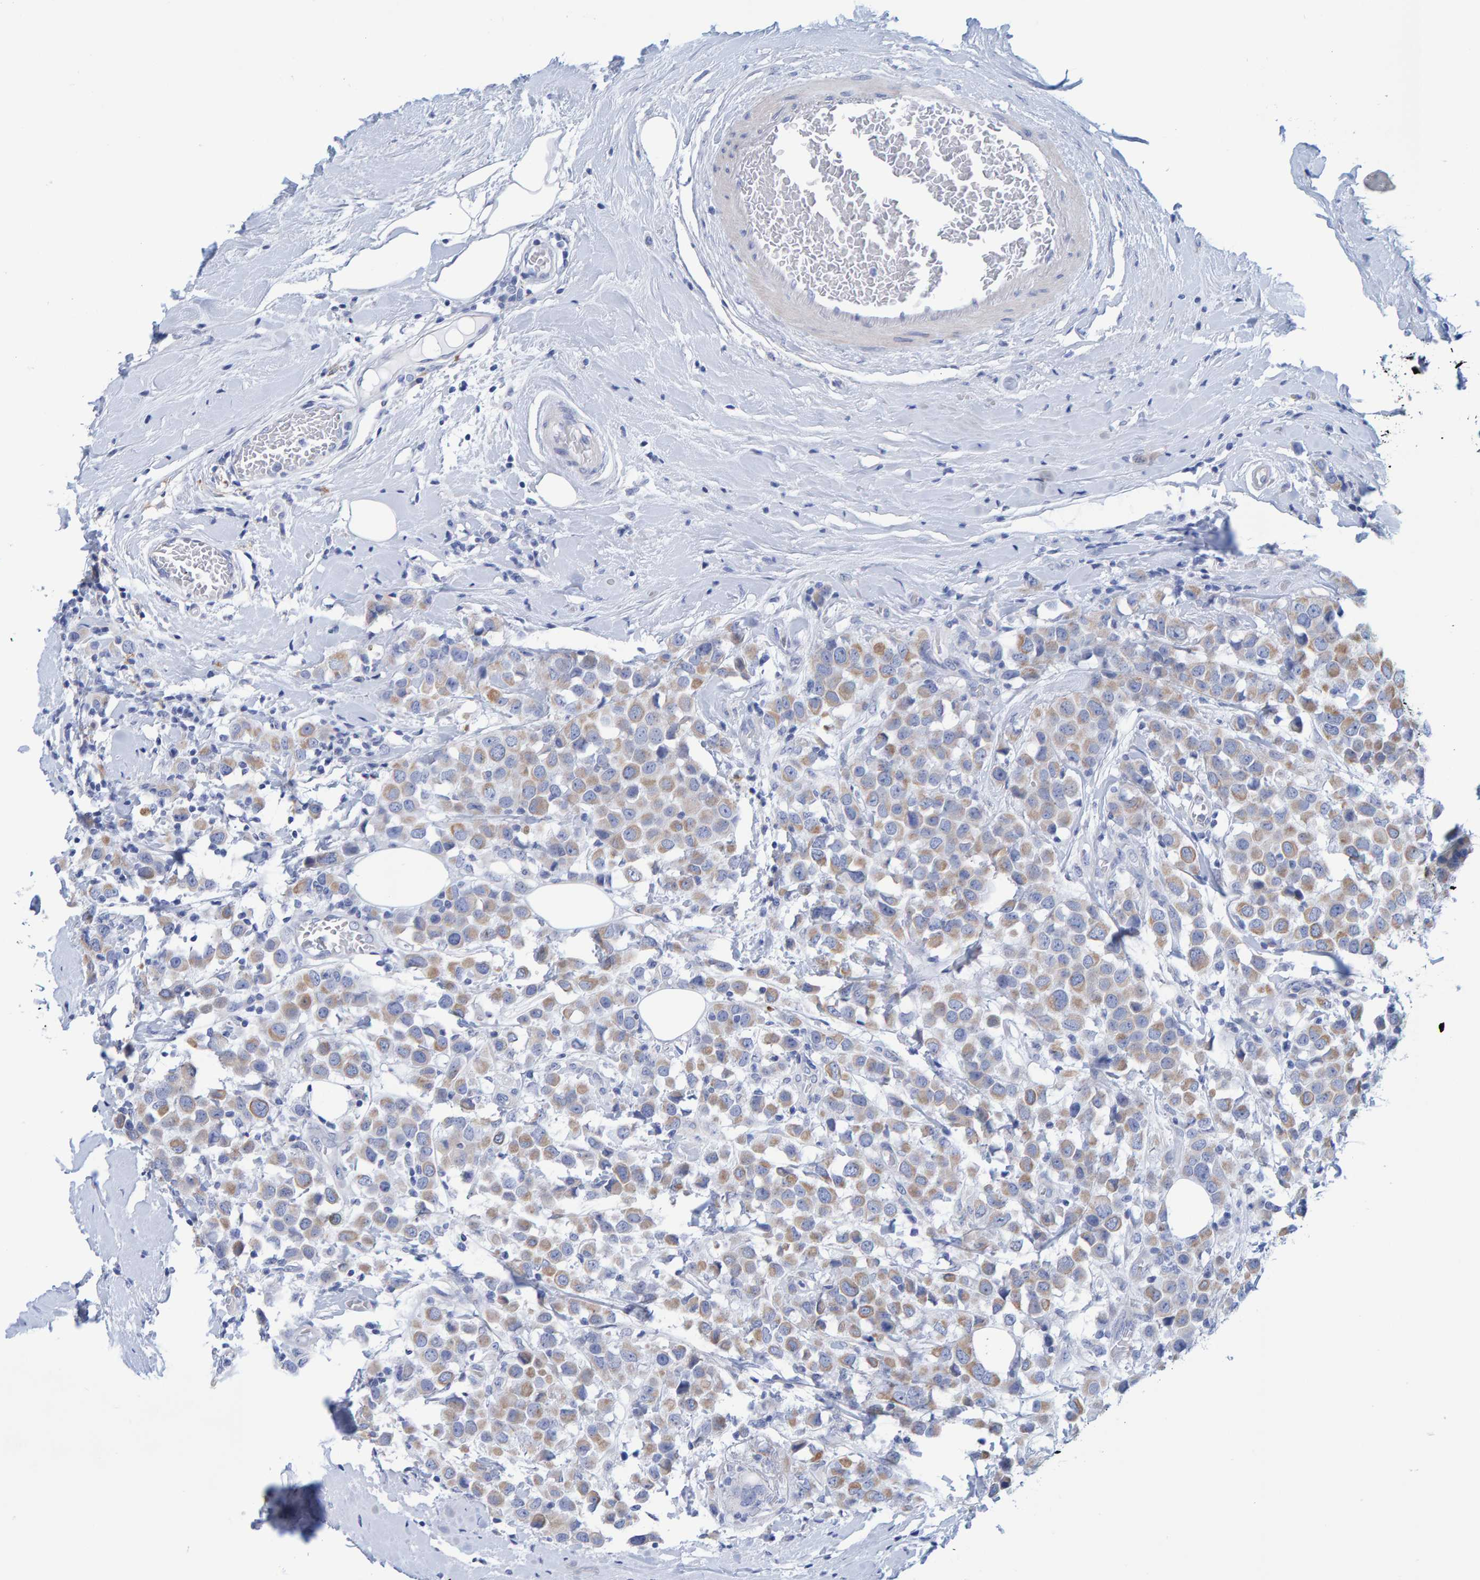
{"staining": {"intensity": "moderate", "quantity": ">75%", "location": "cytoplasmic/membranous"}, "tissue": "breast cancer", "cell_type": "Tumor cells", "image_type": "cancer", "snomed": [{"axis": "morphology", "description": "Duct carcinoma"}, {"axis": "topography", "description": "Breast"}], "caption": "This is a micrograph of IHC staining of breast infiltrating ductal carcinoma, which shows moderate positivity in the cytoplasmic/membranous of tumor cells.", "gene": "JAKMIP3", "patient": {"sex": "female", "age": 61}}